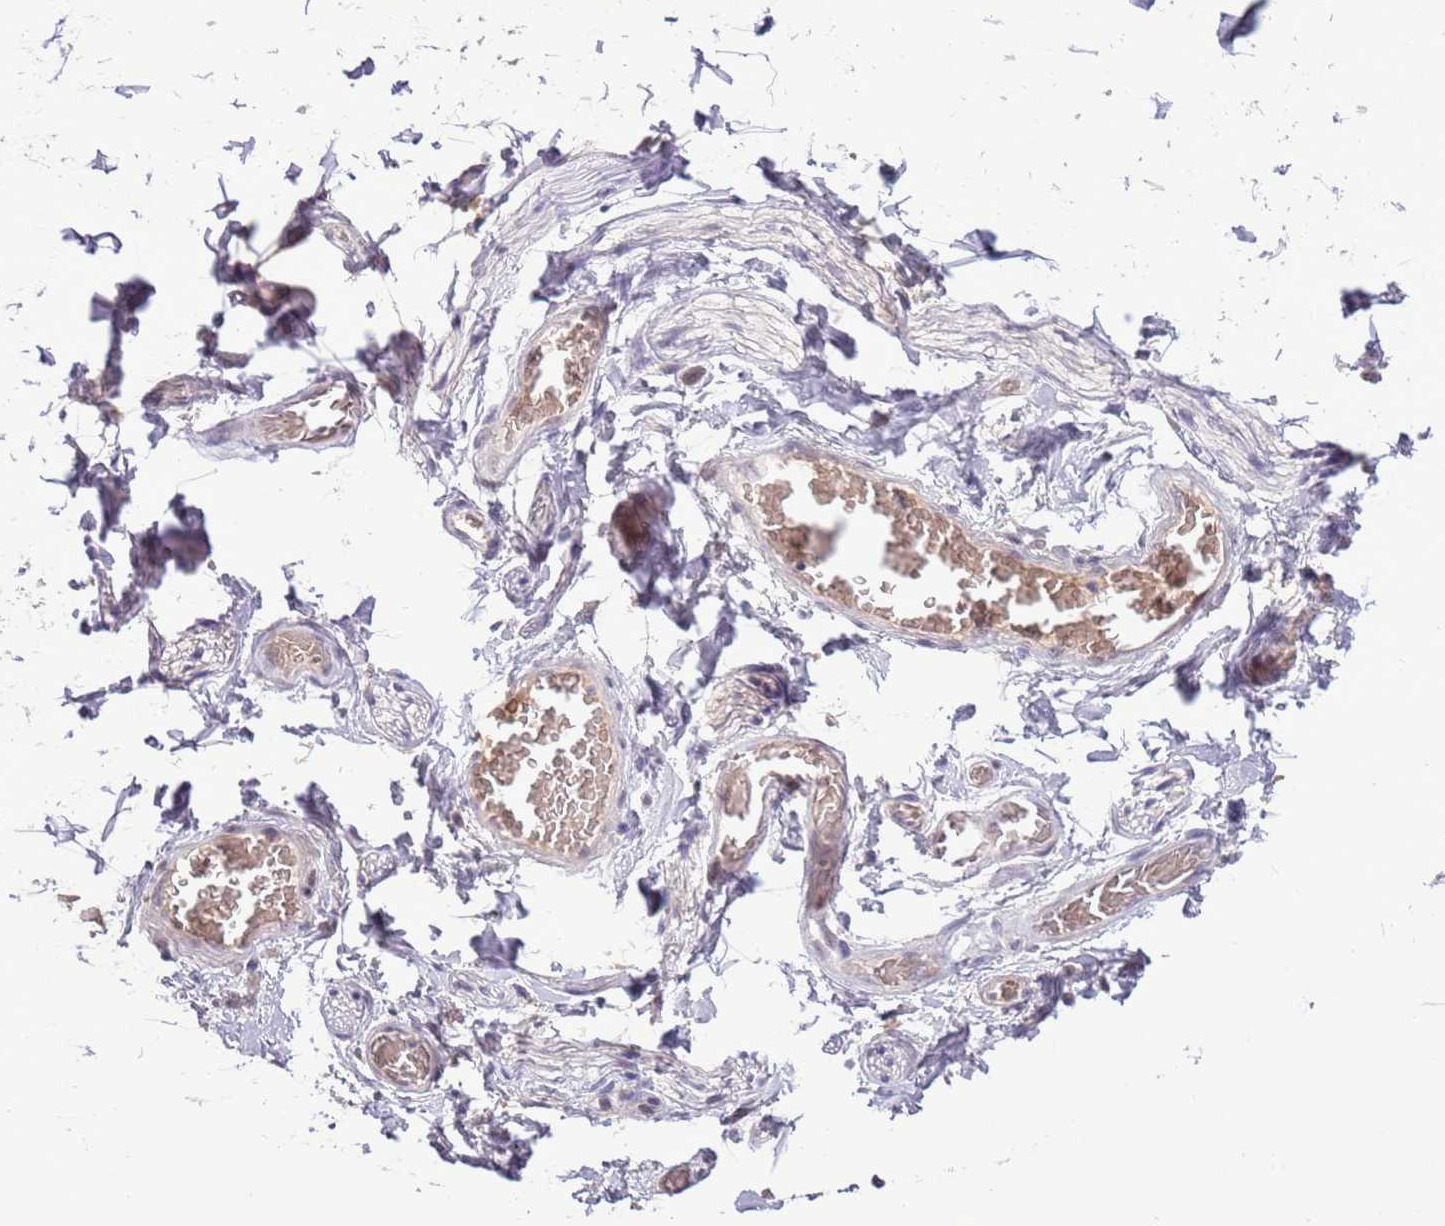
{"staining": {"intensity": "negative", "quantity": "none", "location": "none"}, "tissue": "adipose tissue", "cell_type": "Adipocytes", "image_type": "normal", "snomed": [{"axis": "morphology", "description": "Normal tissue, NOS"}, {"axis": "topography", "description": "Soft tissue"}, {"axis": "topography", "description": "Adipose tissue"}, {"axis": "topography", "description": "Vascular tissue"}, {"axis": "topography", "description": "Peripheral nerve tissue"}], "caption": "Adipose tissue was stained to show a protein in brown. There is no significant positivity in adipocytes. The staining is performed using DAB (3,3'-diaminobenzidine) brown chromogen with nuclei counter-stained in using hematoxylin.", "gene": "SHROOM3", "patient": {"sex": "male", "age": 46}}